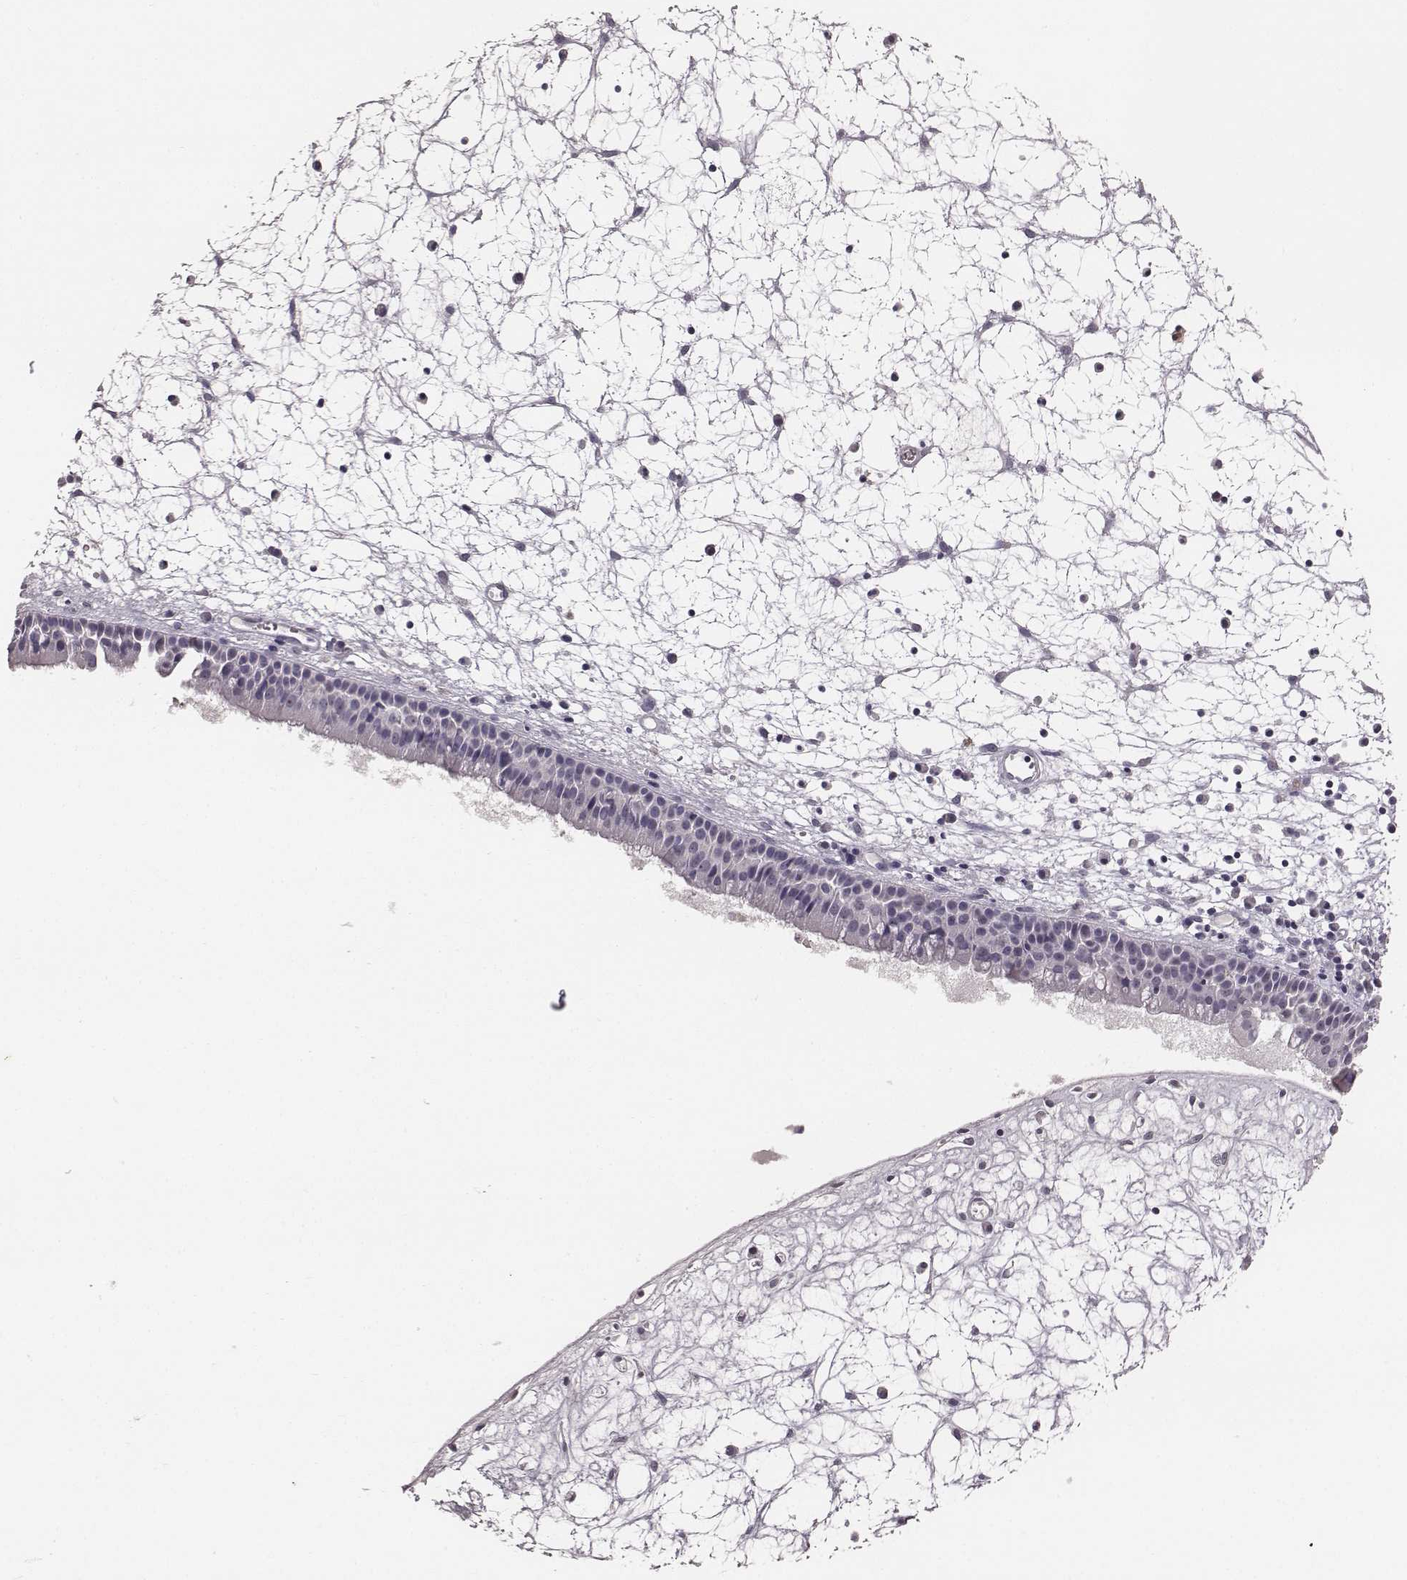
{"staining": {"intensity": "negative", "quantity": "none", "location": "none"}, "tissue": "nasopharynx", "cell_type": "Respiratory epithelial cells", "image_type": "normal", "snomed": [{"axis": "morphology", "description": "Normal tissue, NOS"}, {"axis": "topography", "description": "Nasopharynx"}], "caption": "DAB (3,3'-diaminobenzidine) immunohistochemical staining of benign nasopharynx displays no significant staining in respiratory epithelial cells.", "gene": "NIFK", "patient": {"sex": "male", "age": 61}}